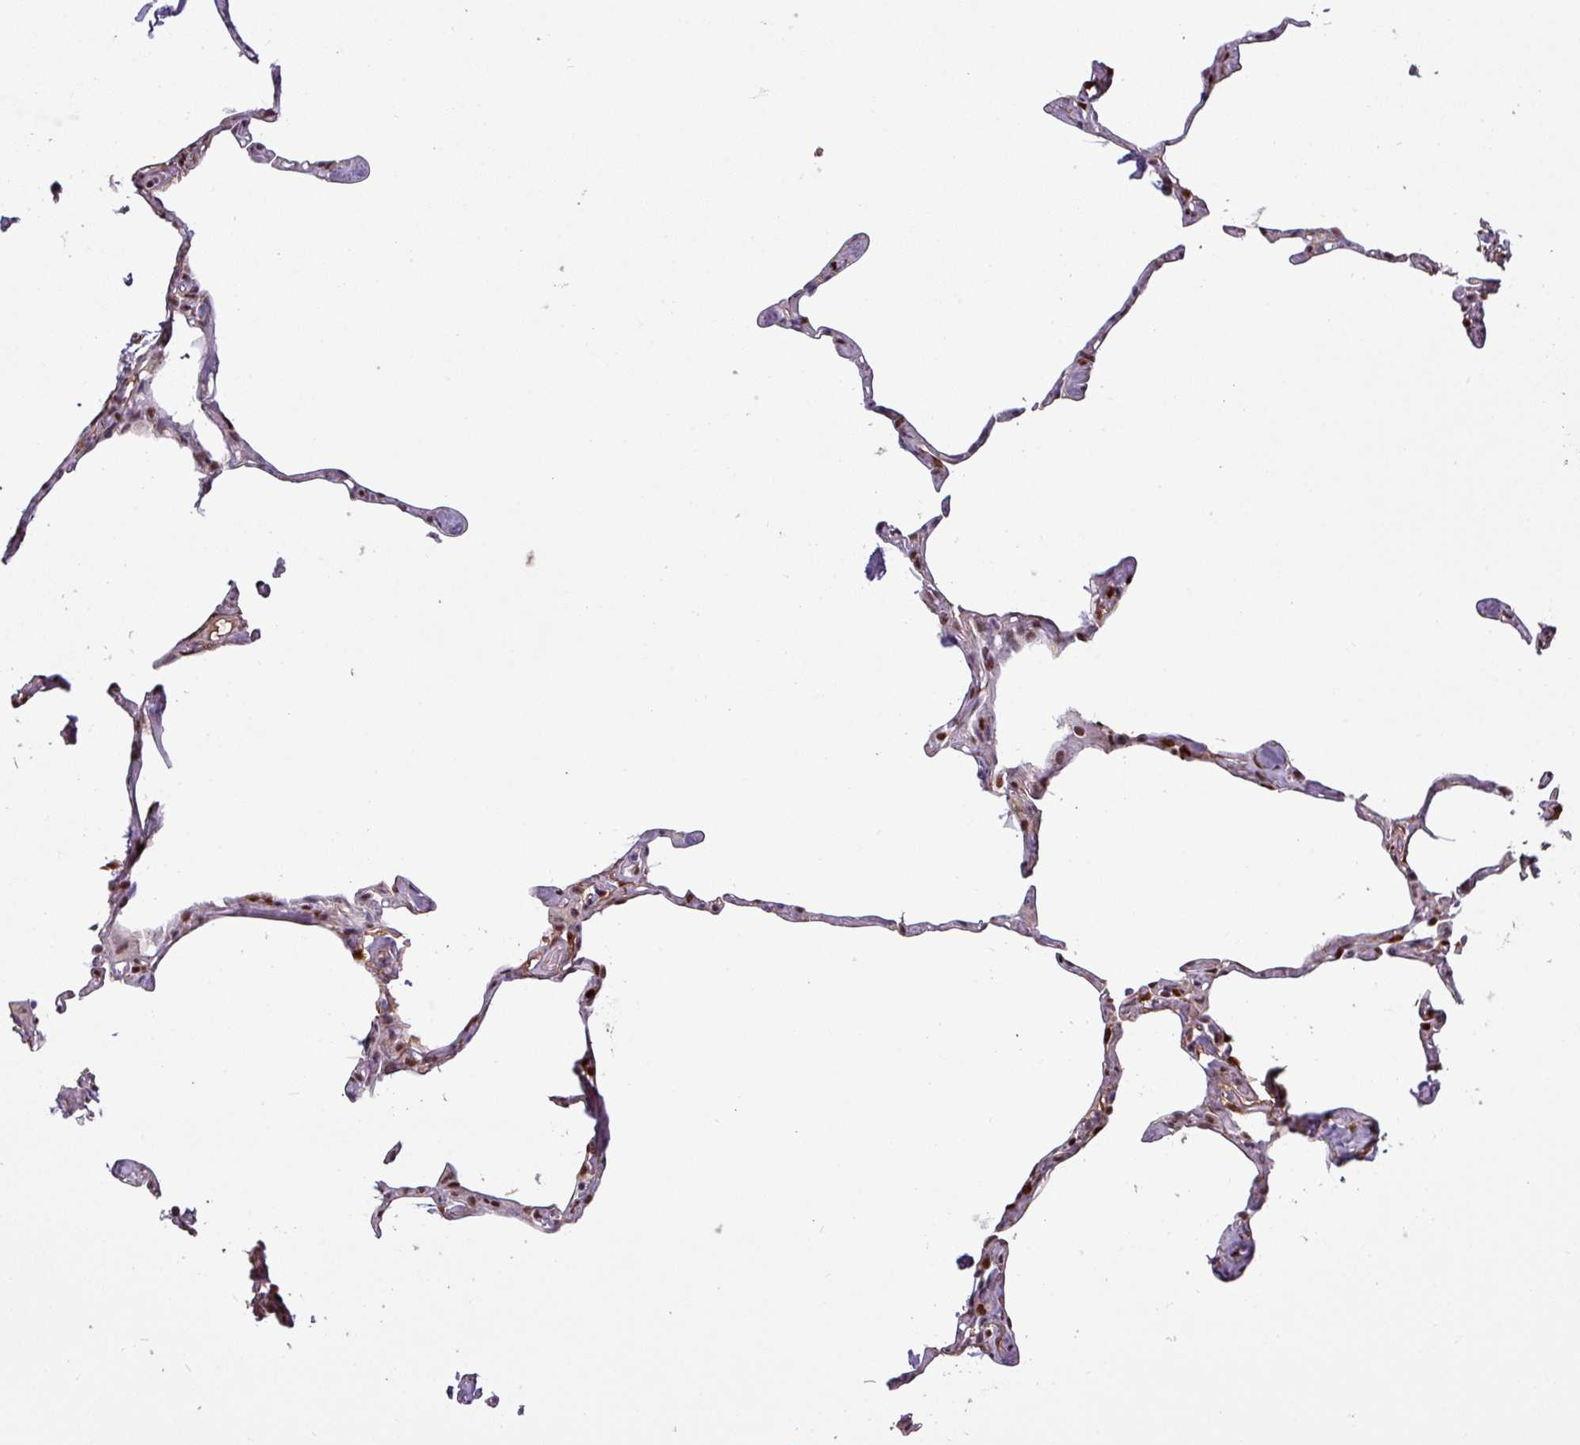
{"staining": {"intensity": "moderate", "quantity": "25%-75%", "location": "nuclear"}, "tissue": "lung", "cell_type": "Alveolar cells", "image_type": "normal", "snomed": [{"axis": "morphology", "description": "Normal tissue, NOS"}, {"axis": "topography", "description": "Lung"}], "caption": "Immunohistochemical staining of benign lung shows medium levels of moderate nuclear positivity in approximately 25%-75% of alveolar cells.", "gene": "IRF2BPL", "patient": {"sex": "male", "age": 65}}